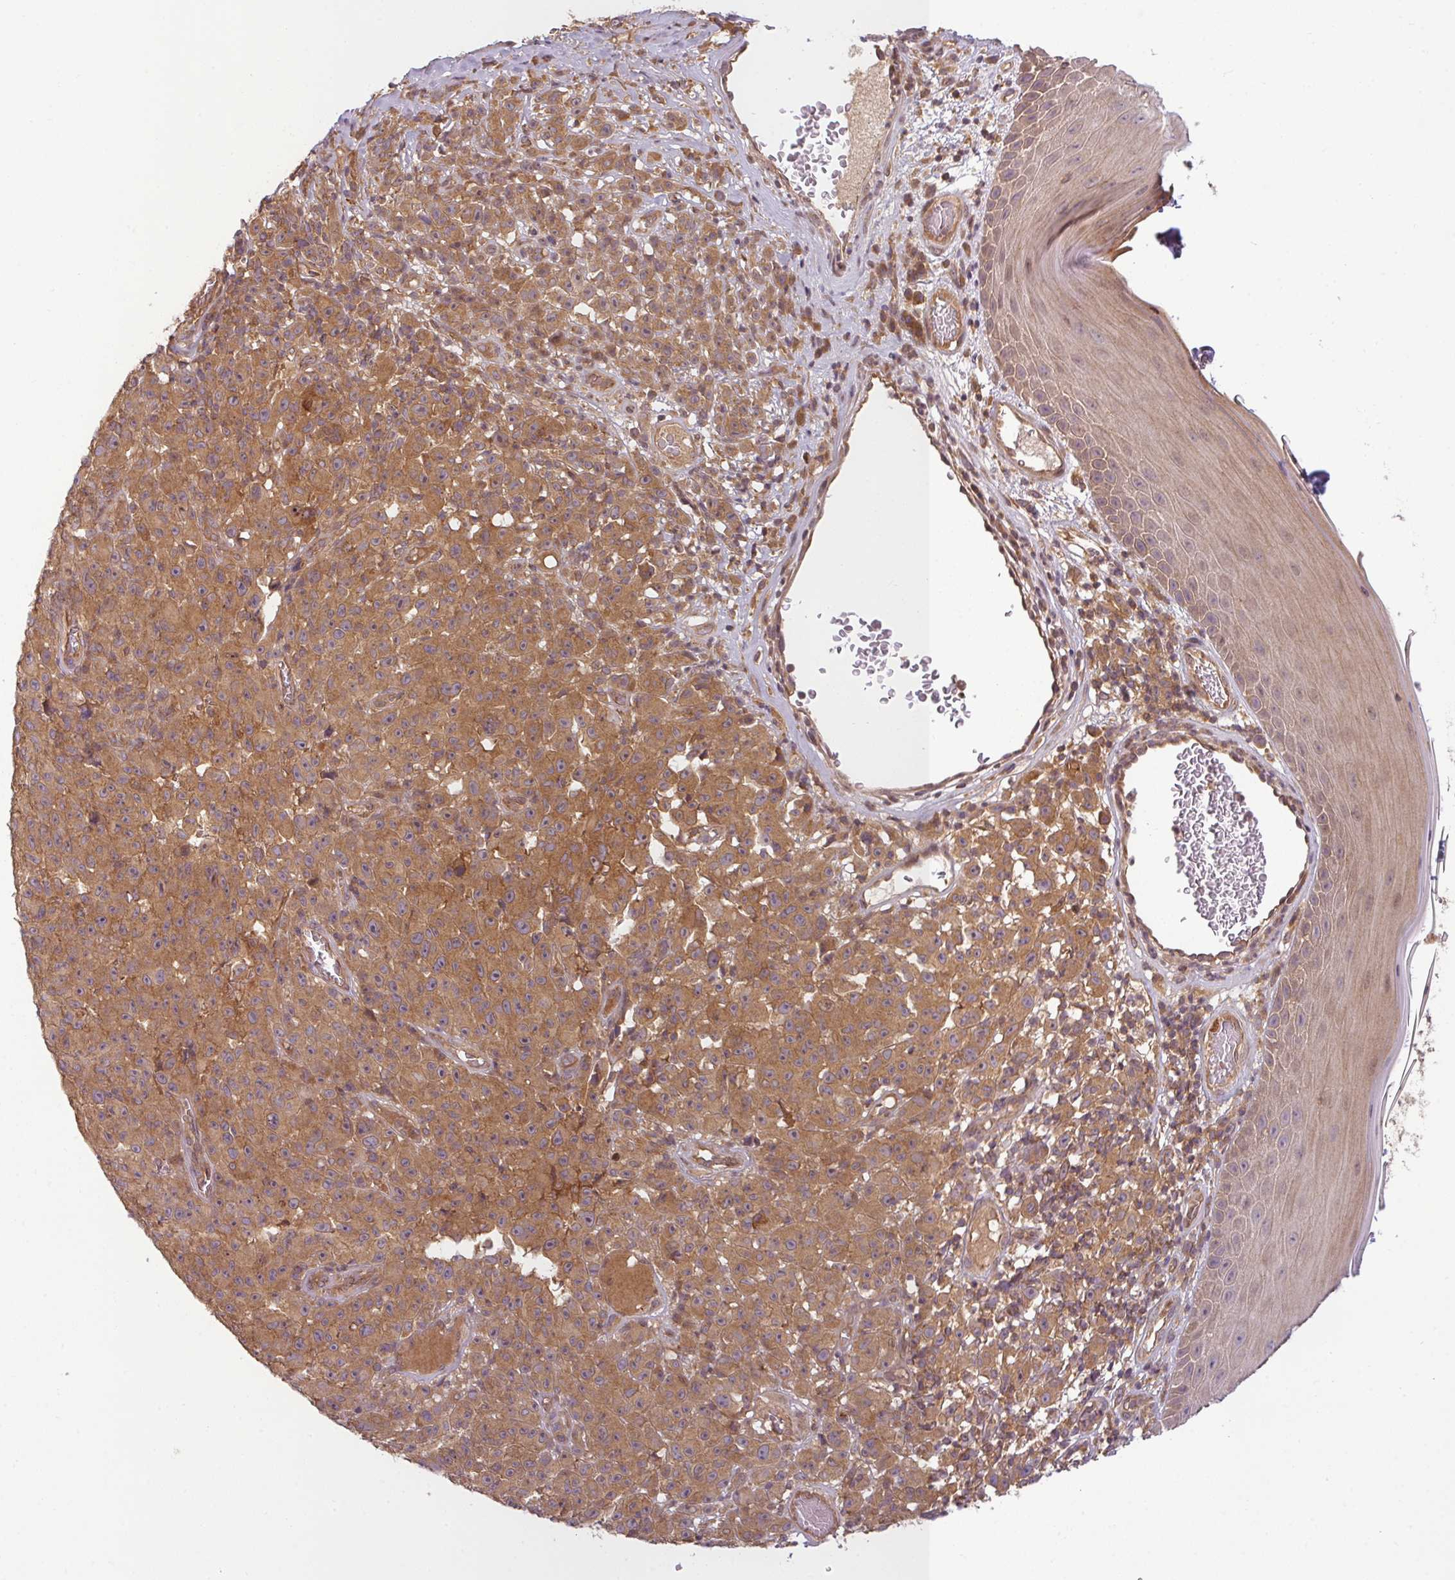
{"staining": {"intensity": "moderate", "quantity": ">75%", "location": "cytoplasmic/membranous"}, "tissue": "melanoma", "cell_type": "Tumor cells", "image_type": "cancer", "snomed": [{"axis": "morphology", "description": "Malignant melanoma, NOS"}, {"axis": "topography", "description": "Skin"}], "caption": "Human melanoma stained with a brown dye shows moderate cytoplasmic/membranous positive staining in about >75% of tumor cells.", "gene": "RNF31", "patient": {"sex": "female", "age": 82}}